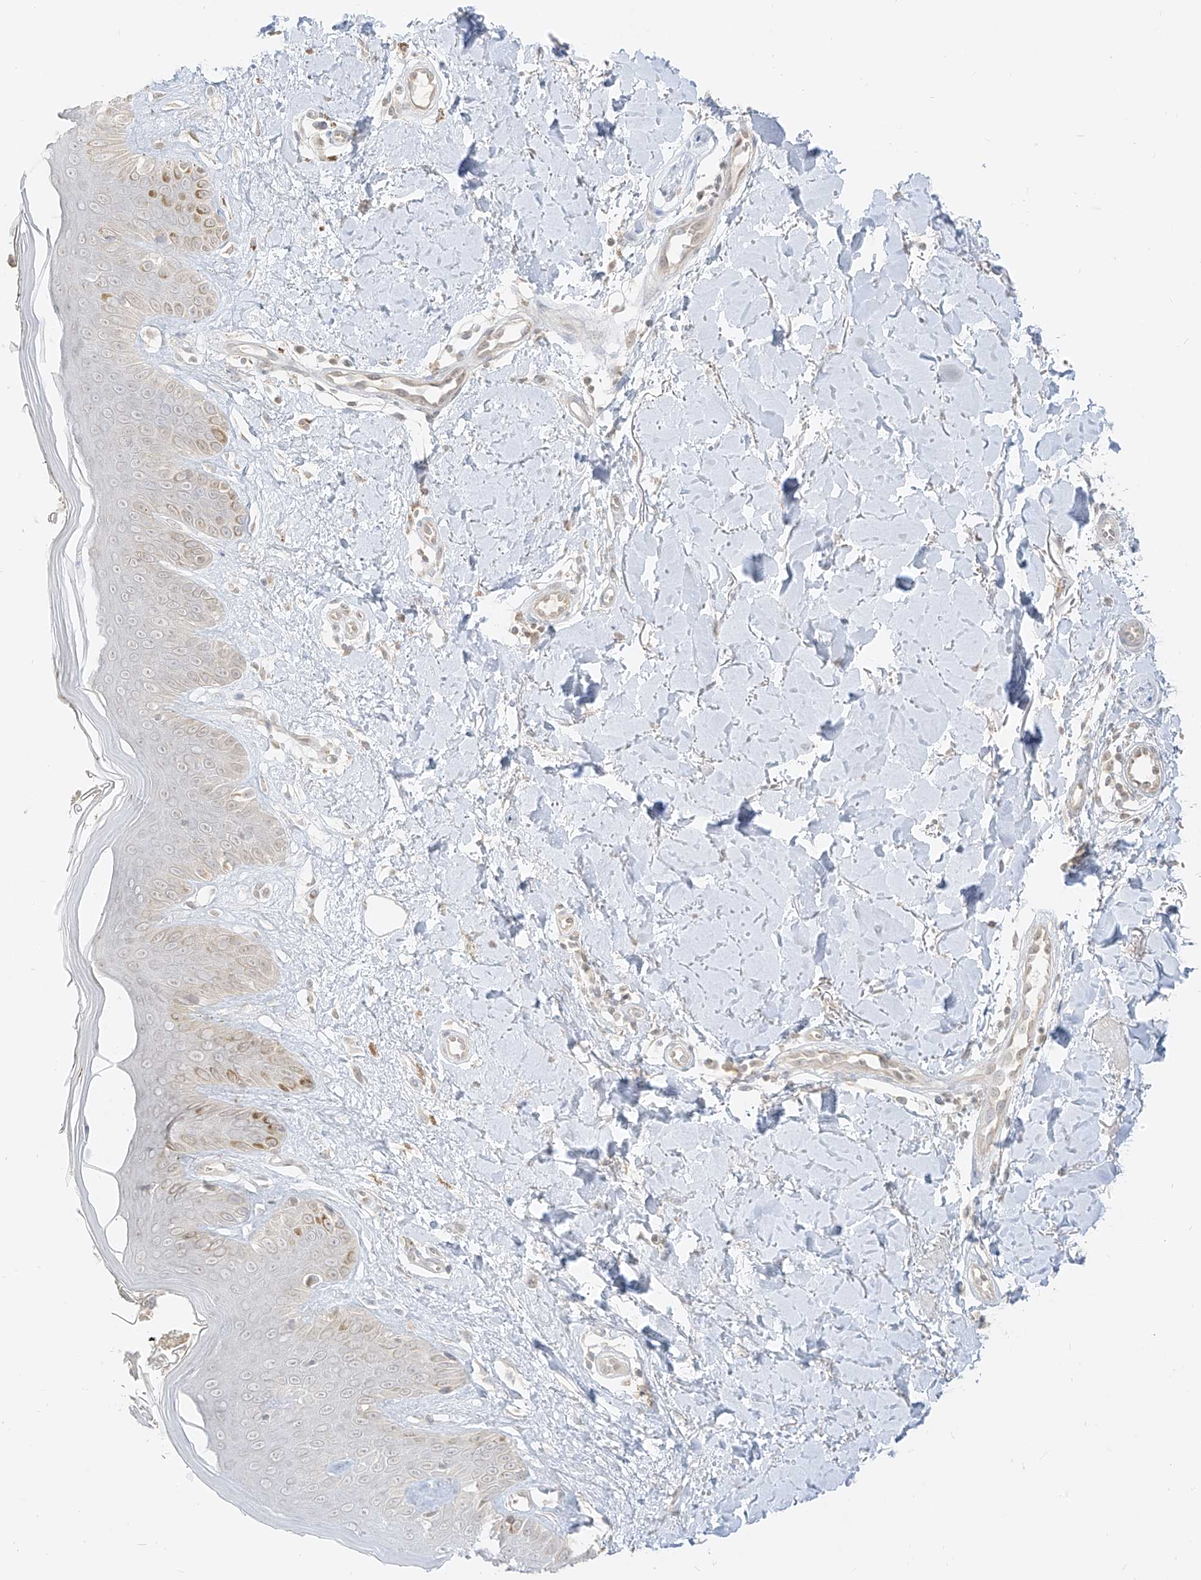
{"staining": {"intensity": "weak", "quantity": "25%-75%", "location": "cytoplasmic/membranous"}, "tissue": "skin", "cell_type": "Fibroblasts", "image_type": "normal", "snomed": [{"axis": "morphology", "description": "Normal tissue, NOS"}, {"axis": "topography", "description": "Skin"}], "caption": "Immunohistochemical staining of unremarkable skin displays weak cytoplasmic/membranous protein expression in about 25%-75% of fibroblasts. (brown staining indicates protein expression, while blue staining denotes nuclei).", "gene": "LIPT1", "patient": {"sex": "female", "age": 64}}